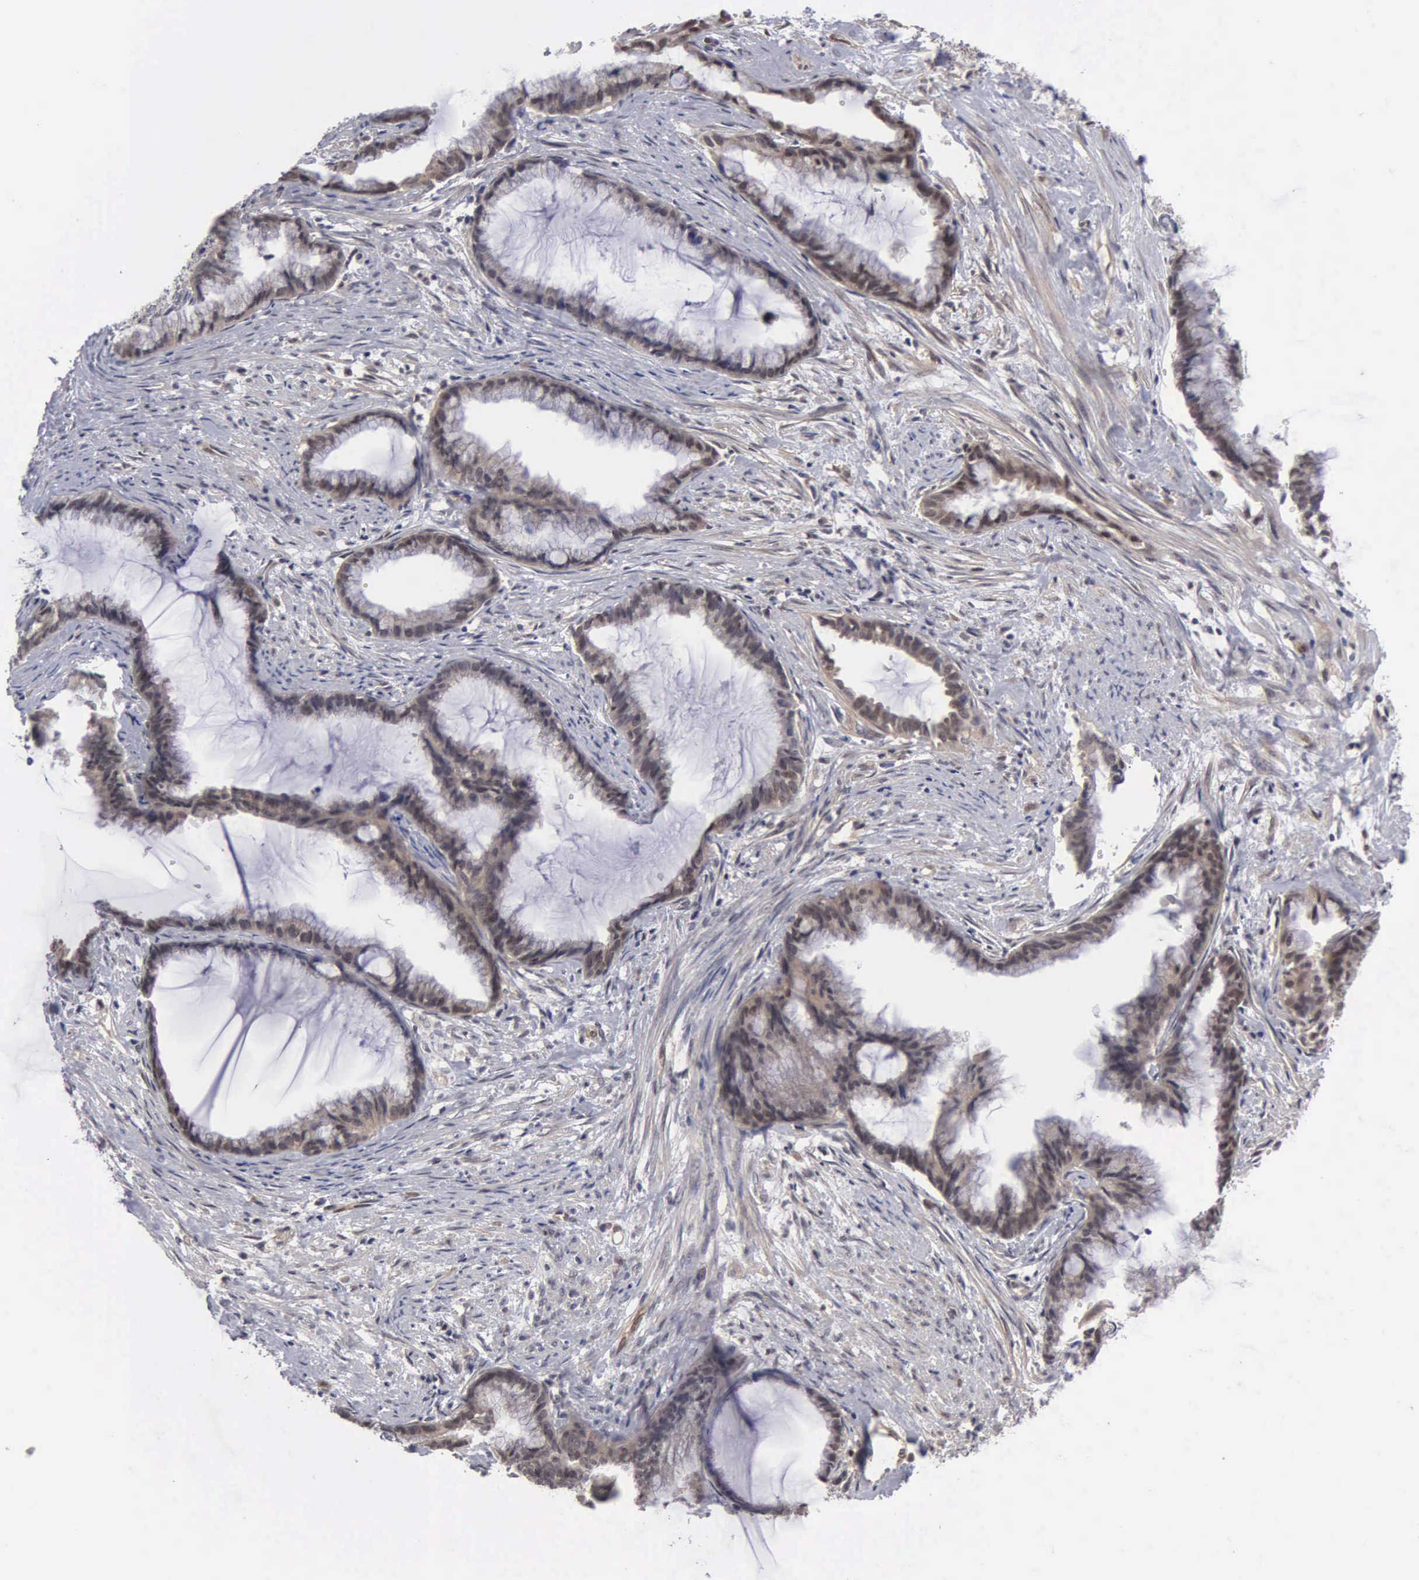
{"staining": {"intensity": "weak", "quantity": ">75%", "location": "cytoplasmic/membranous"}, "tissue": "endometrial cancer", "cell_type": "Tumor cells", "image_type": "cancer", "snomed": [{"axis": "morphology", "description": "Adenocarcinoma, NOS"}, {"axis": "topography", "description": "Endometrium"}], "caption": "Immunohistochemistry histopathology image of human endometrial adenocarcinoma stained for a protein (brown), which displays low levels of weak cytoplasmic/membranous expression in approximately >75% of tumor cells.", "gene": "ZBTB33", "patient": {"sex": "female", "age": 86}}